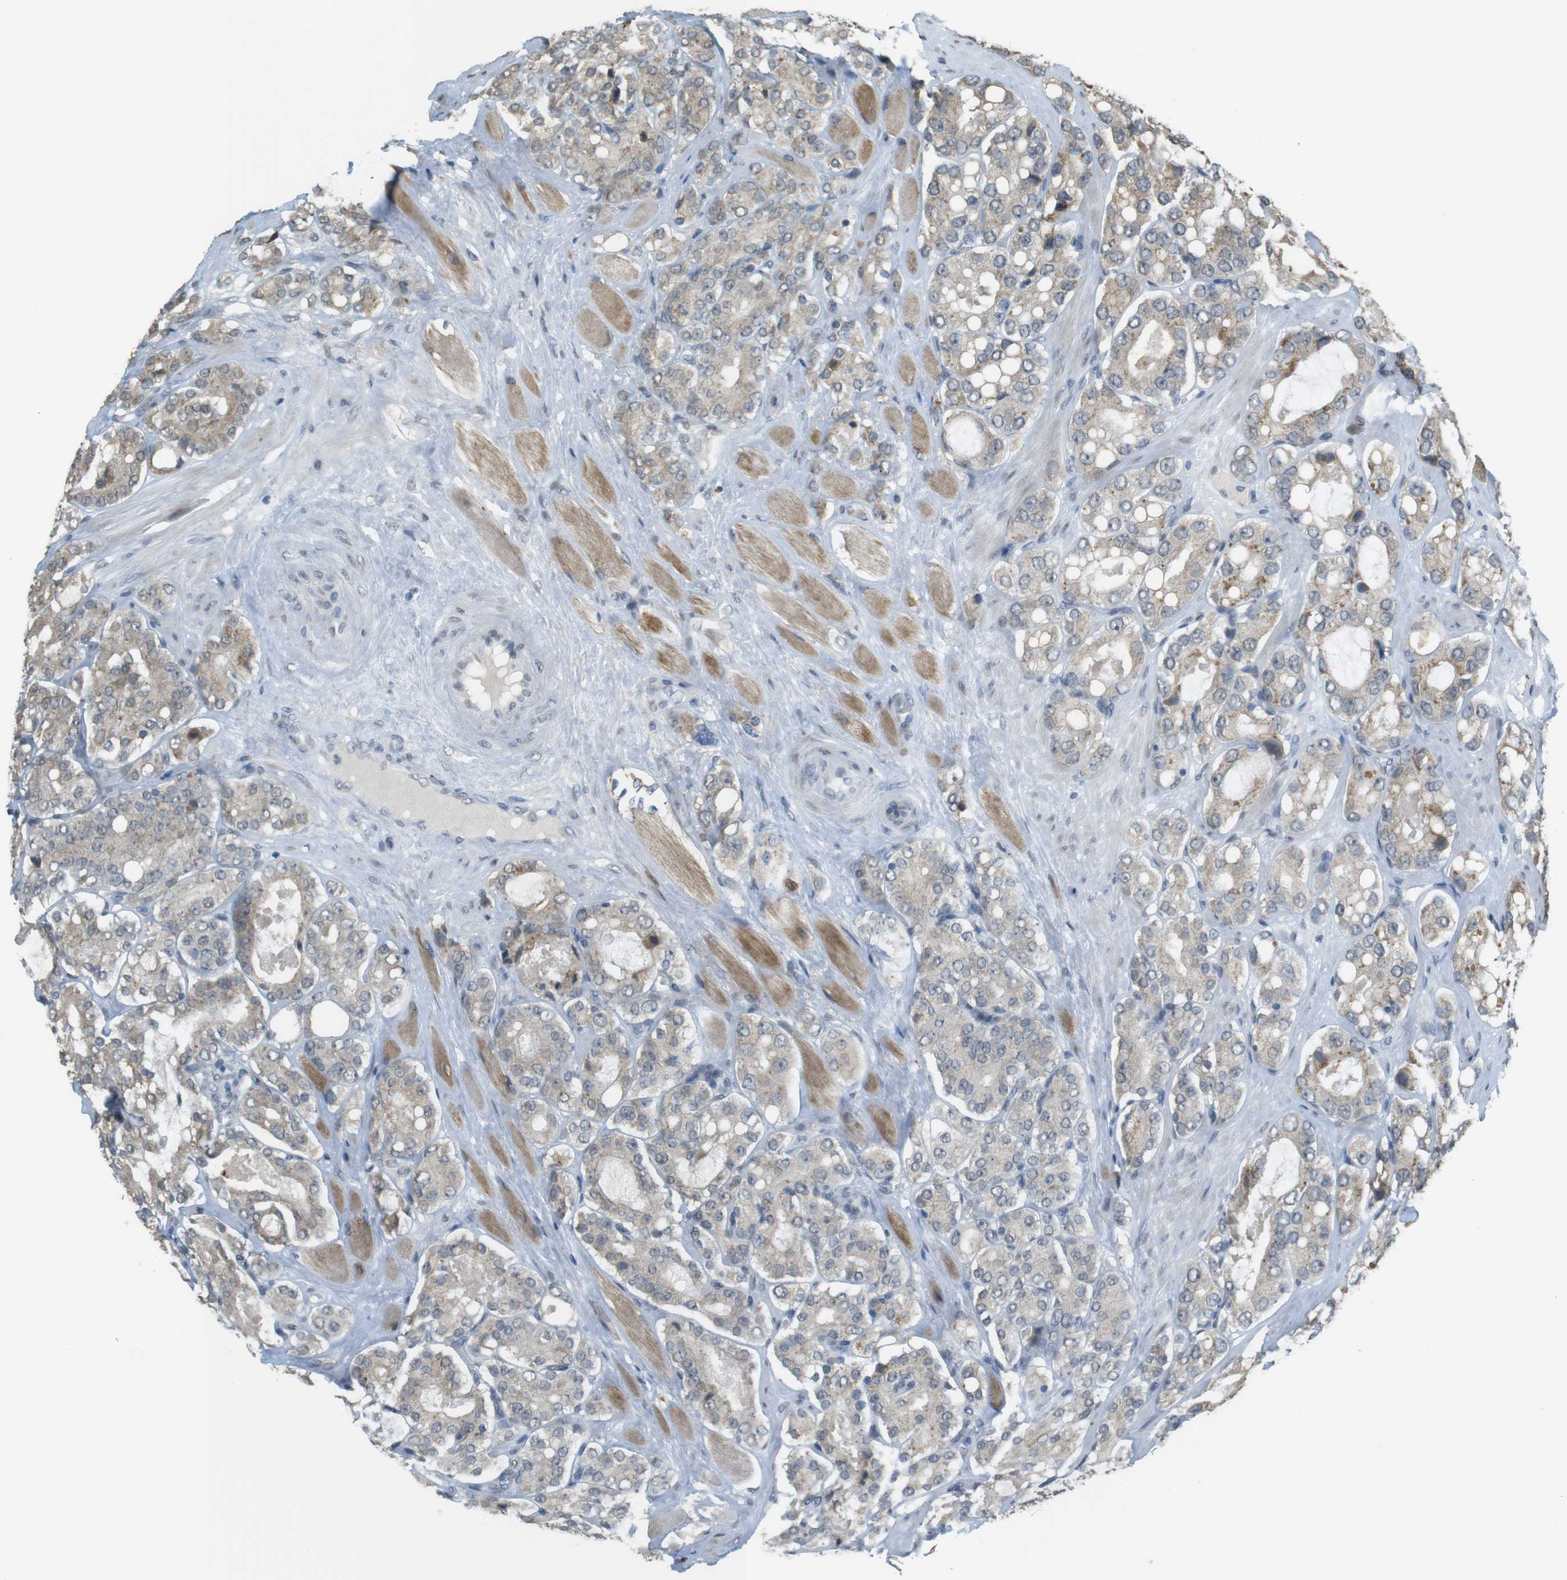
{"staining": {"intensity": "weak", "quantity": "<25%", "location": "cytoplasmic/membranous"}, "tissue": "prostate cancer", "cell_type": "Tumor cells", "image_type": "cancer", "snomed": [{"axis": "morphology", "description": "Adenocarcinoma, High grade"}, {"axis": "topography", "description": "Prostate"}], "caption": "Prostate high-grade adenocarcinoma was stained to show a protein in brown. There is no significant expression in tumor cells.", "gene": "FZD10", "patient": {"sex": "male", "age": 65}}